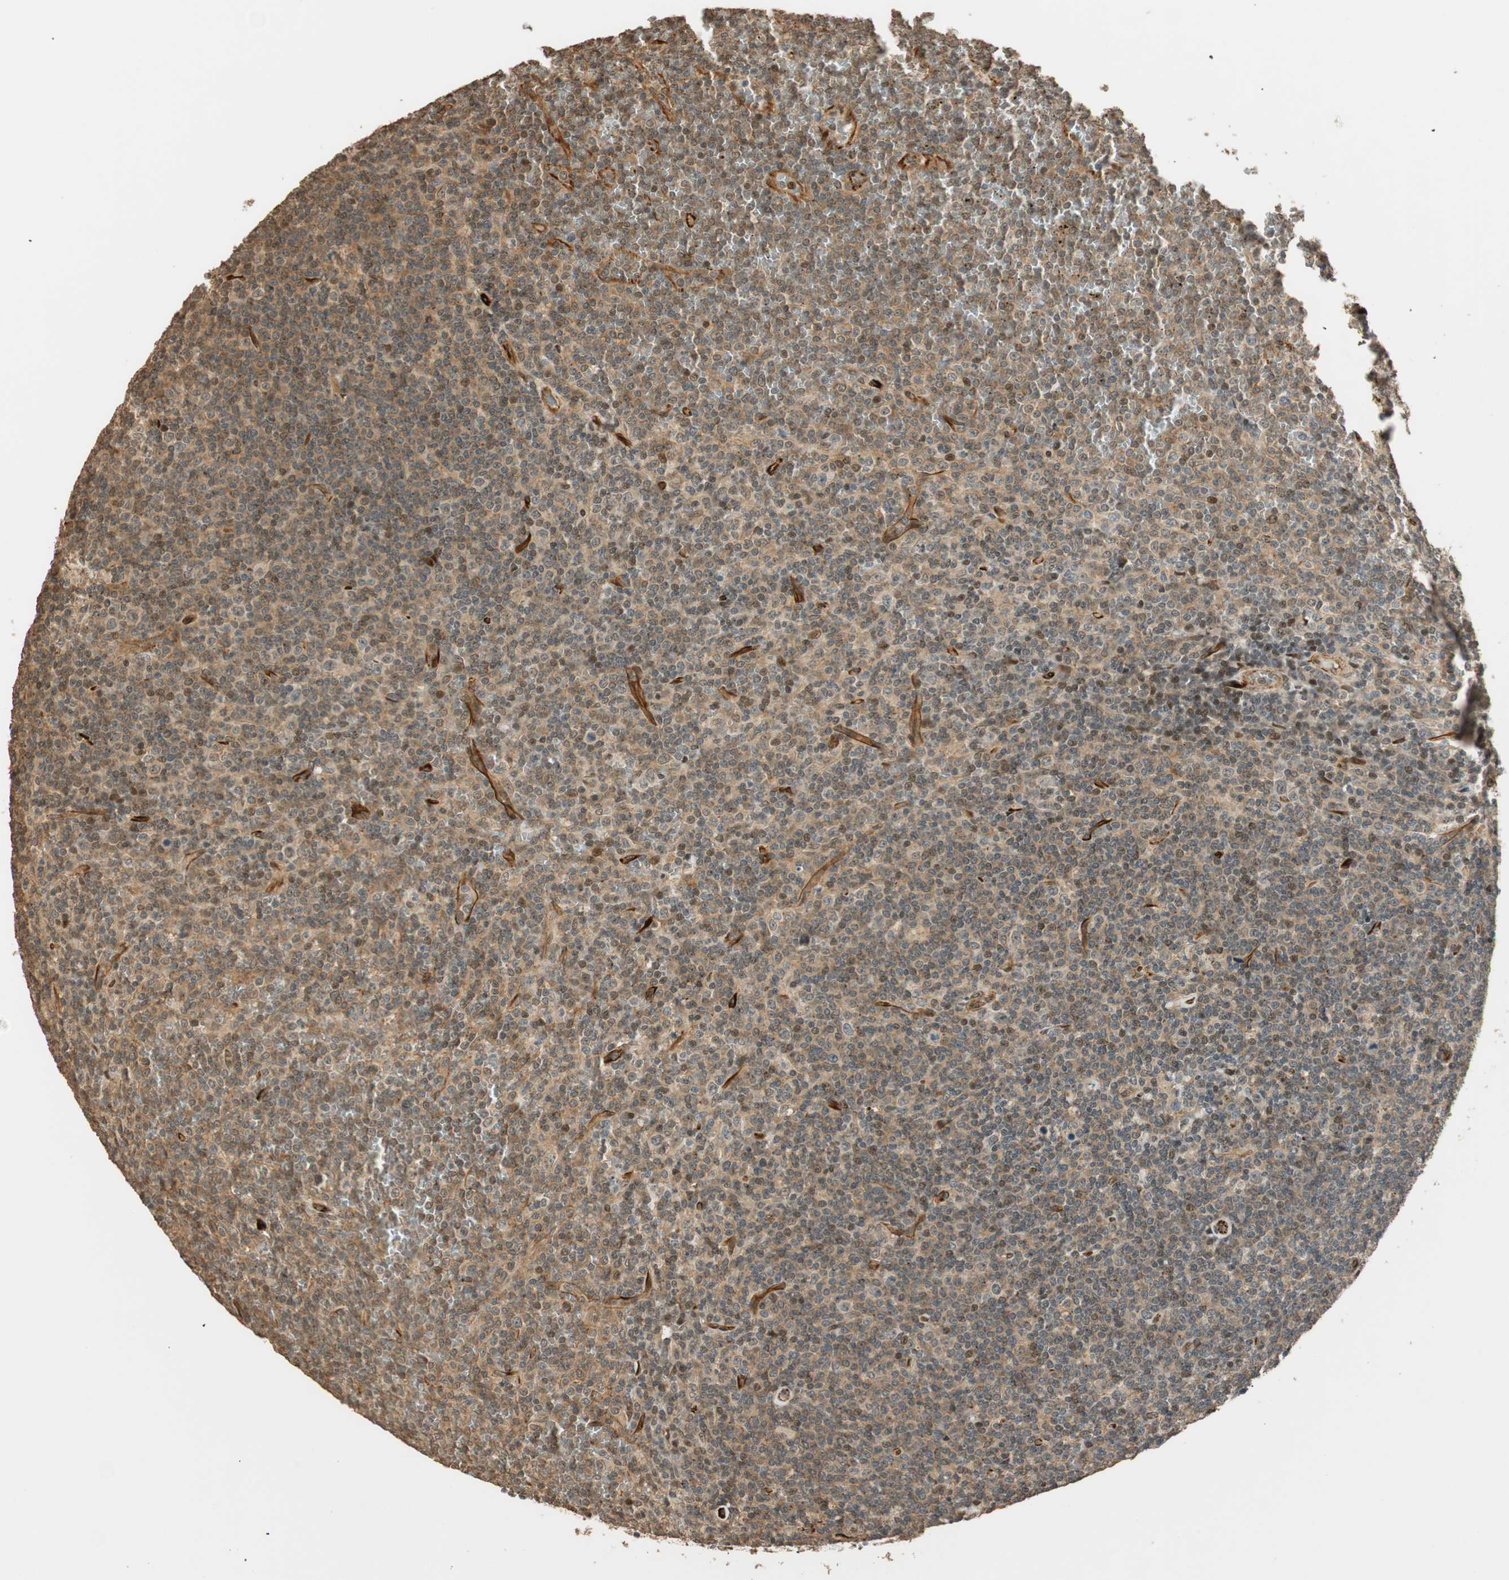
{"staining": {"intensity": "negative", "quantity": "none", "location": "none"}, "tissue": "lymphoma", "cell_type": "Tumor cells", "image_type": "cancer", "snomed": [{"axis": "morphology", "description": "Malignant lymphoma, non-Hodgkin's type, Low grade"}, {"axis": "topography", "description": "Spleen"}], "caption": "Immunohistochemical staining of human lymphoma reveals no significant positivity in tumor cells.", "gene": "NES", "patient": {"sex": "female", "age": 19}}